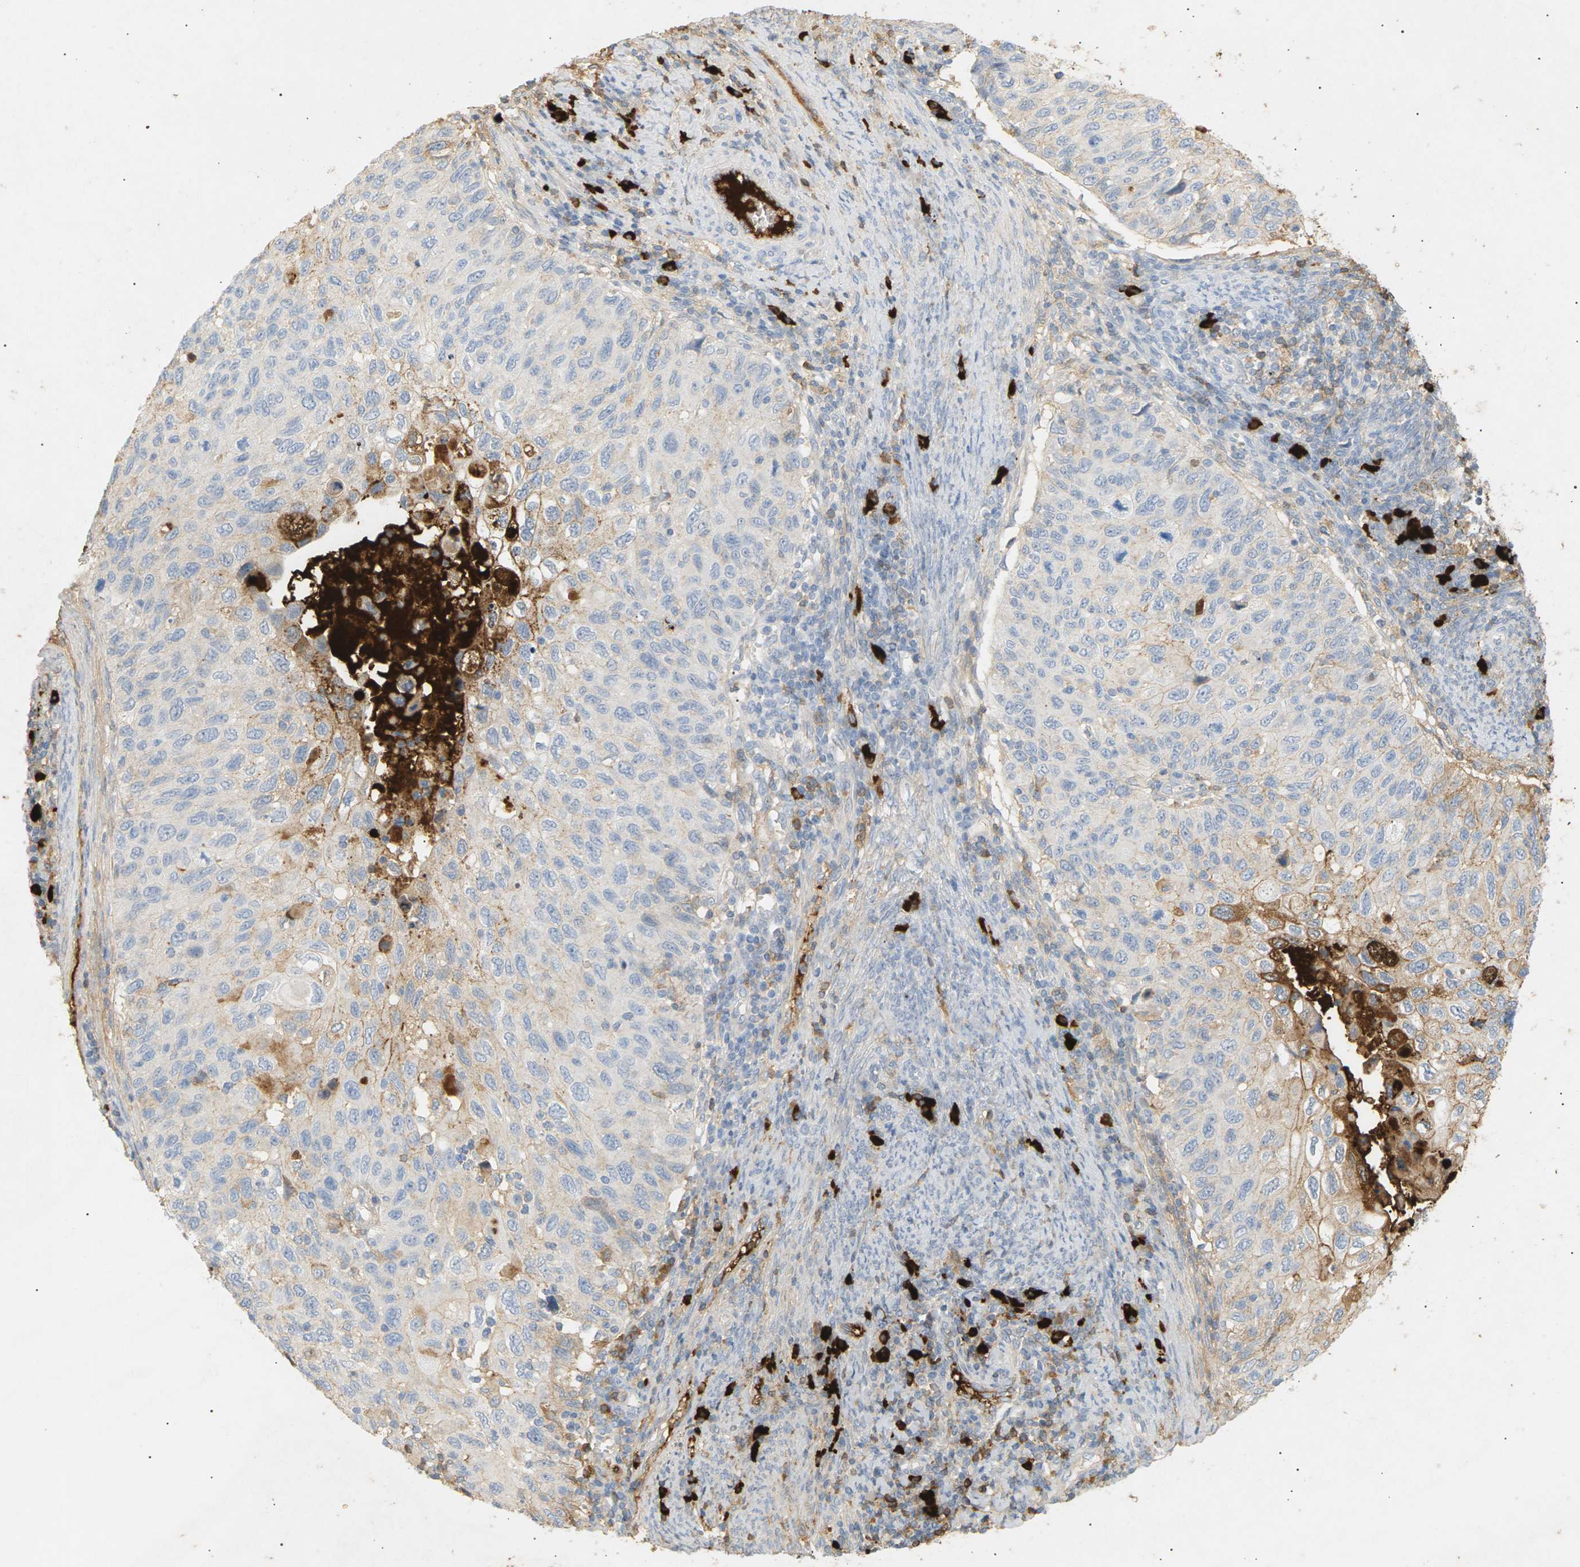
{"staining": {"intensity": "weak", "quantity": "<25%", "location": "cytoplasmic/membranous"}, "tissue": "cervical cancer", "cell_type": "Tumor cells", "image_type": "cancer", "snomed": [{"axis": "morphology", "description": "Squamous cell carcinoma, NOS"}, {"axis": "topography", "description": "Cervix"}], "caption": "Immunohistochemistry of cervical cancer (squamous cell carcinoma) demonstrates no staining in tumor cells.", "gene": "IGLC3", "patient": {"sex": "female", "age": 70}}